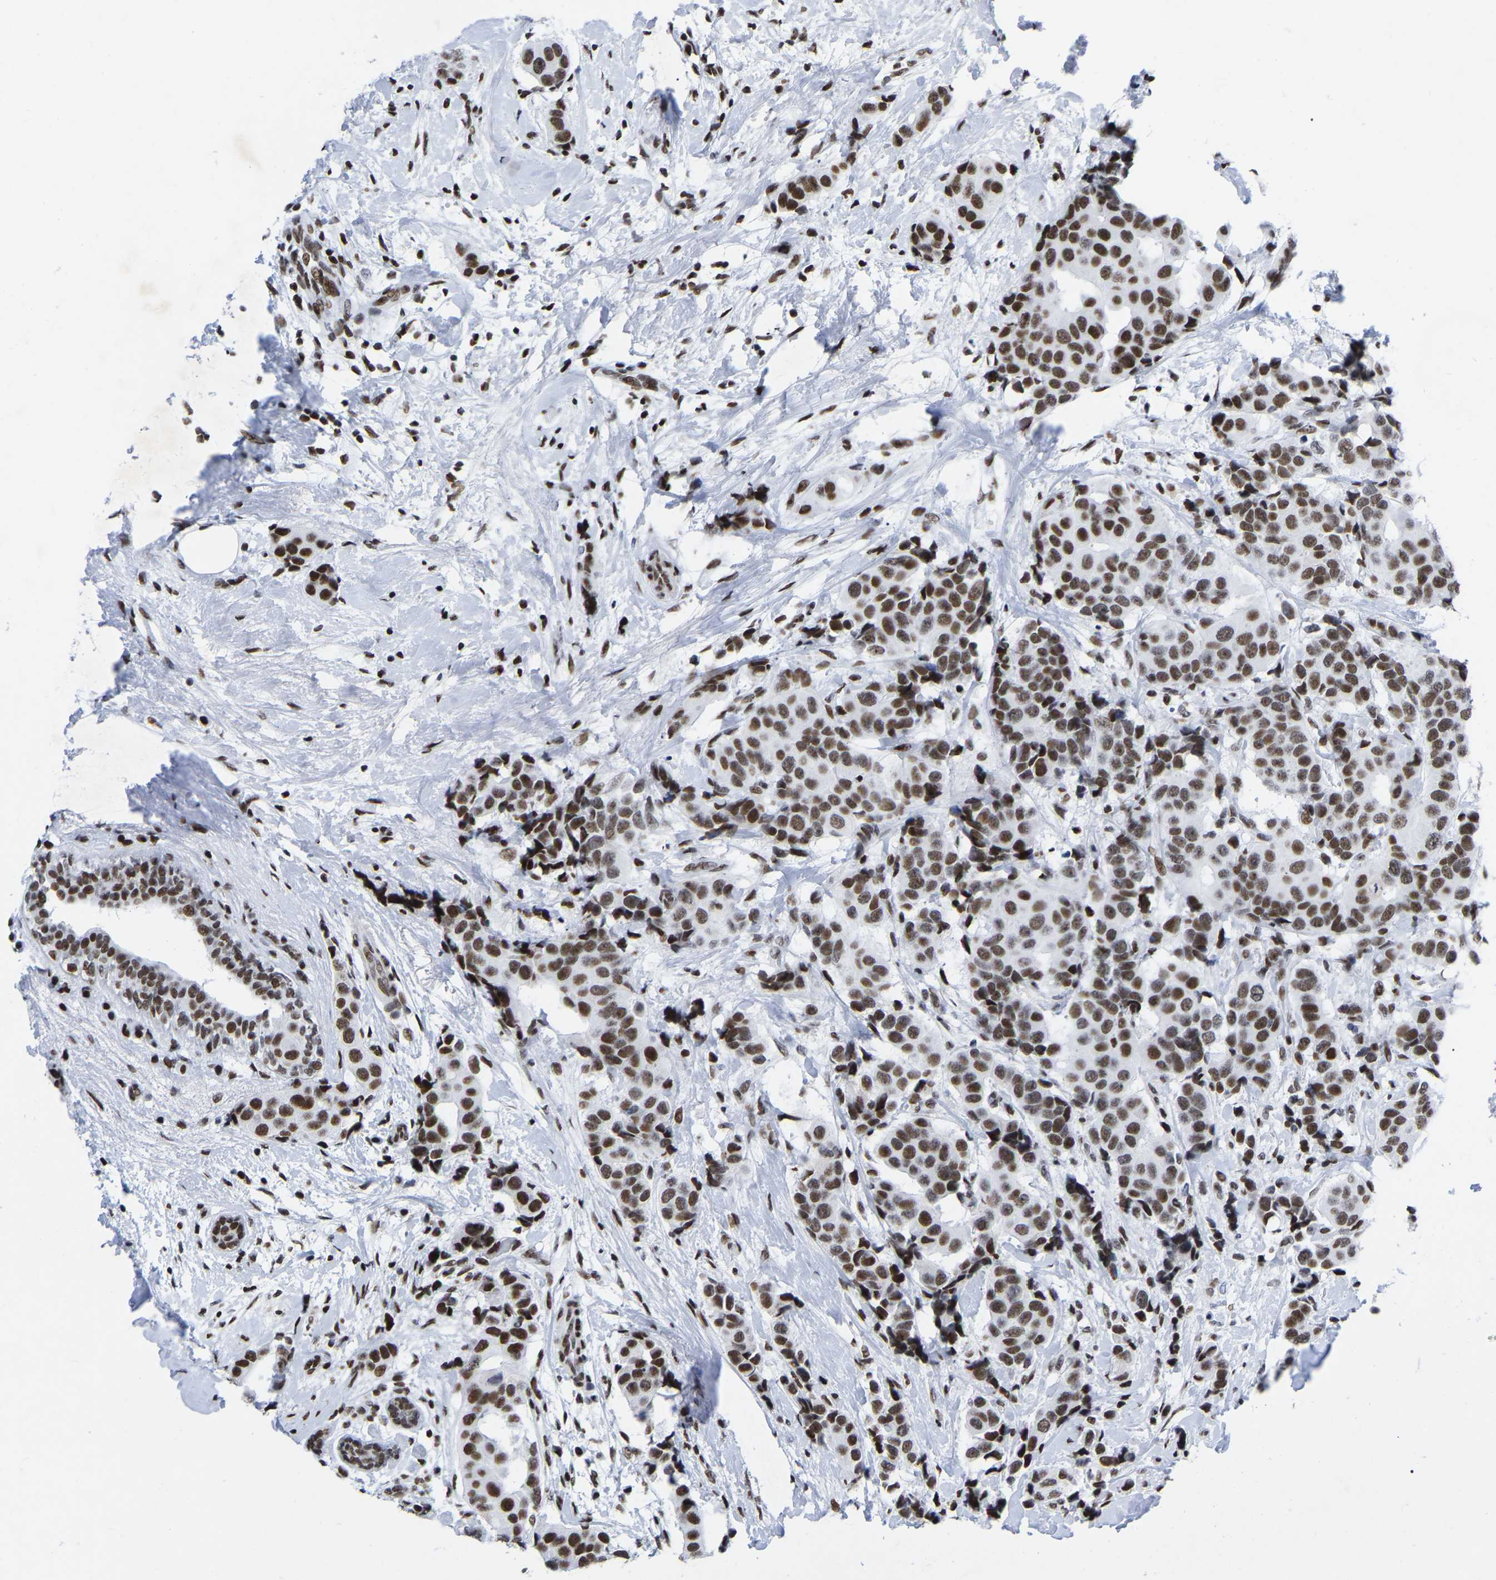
{"staining": {"intensity": "moderate", "quantity": ">75%", "location": "nuclear"}, "tissue": "breast cancer", "cell_type": "Tumor cells", "image_type": "cancer", "snomed": [{"axis": "morphology", "description": "Normal tissue, NOS"}, {"axis": "morphology", "description": "Duct carcinoma"}, {"axis": "topography", "description": "Breast"}], "caption": "Protein expression analysis of breast cancer demonstrates moderate nuclear staining in about >75% of tumor cells. Ihc stains the protein in brown and the nuclei are stained blue.", "gene": "PRCC", "patient": {"sex": "female", "age": 39}}